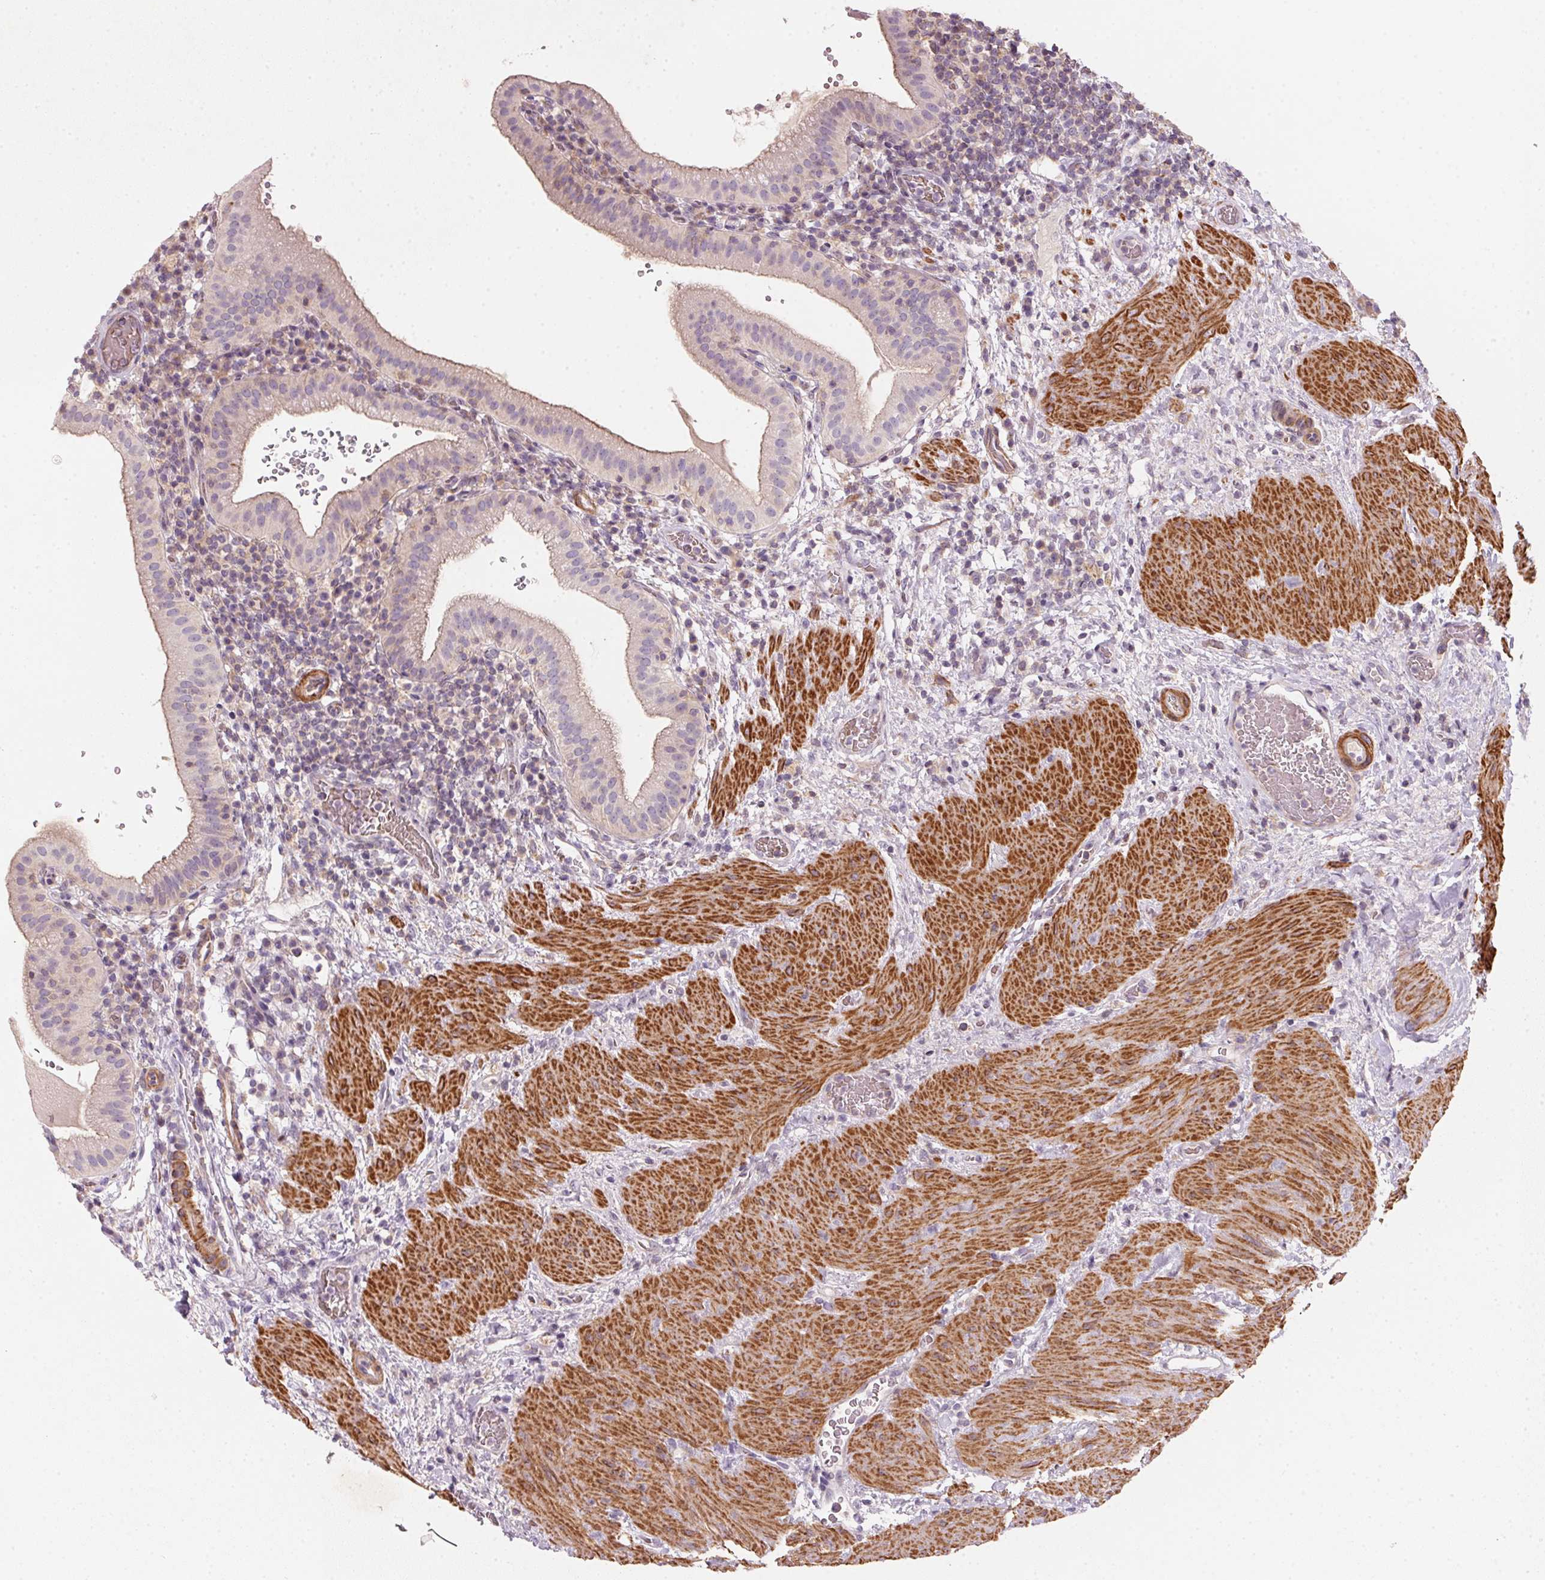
{"staining": {"intensity": "weak", "quantity": "<25%", "location": "cytoplasmic/membranous"}, "tissue": "gallbladder", "cell_type": "Glandular cells", "image_type": "normal", "snomed": [{"axis": "morphology", "description": "Normal tissue, NOS"}, {"axis": "topography", "description": "Gallbladder"}], "caption": "Immunohistochemical staining of unremarkable gallbladder shows no significant positivity in glandular cells.", "gene": "KCNK15", "patient": {"sex": "male", "age": 26}}